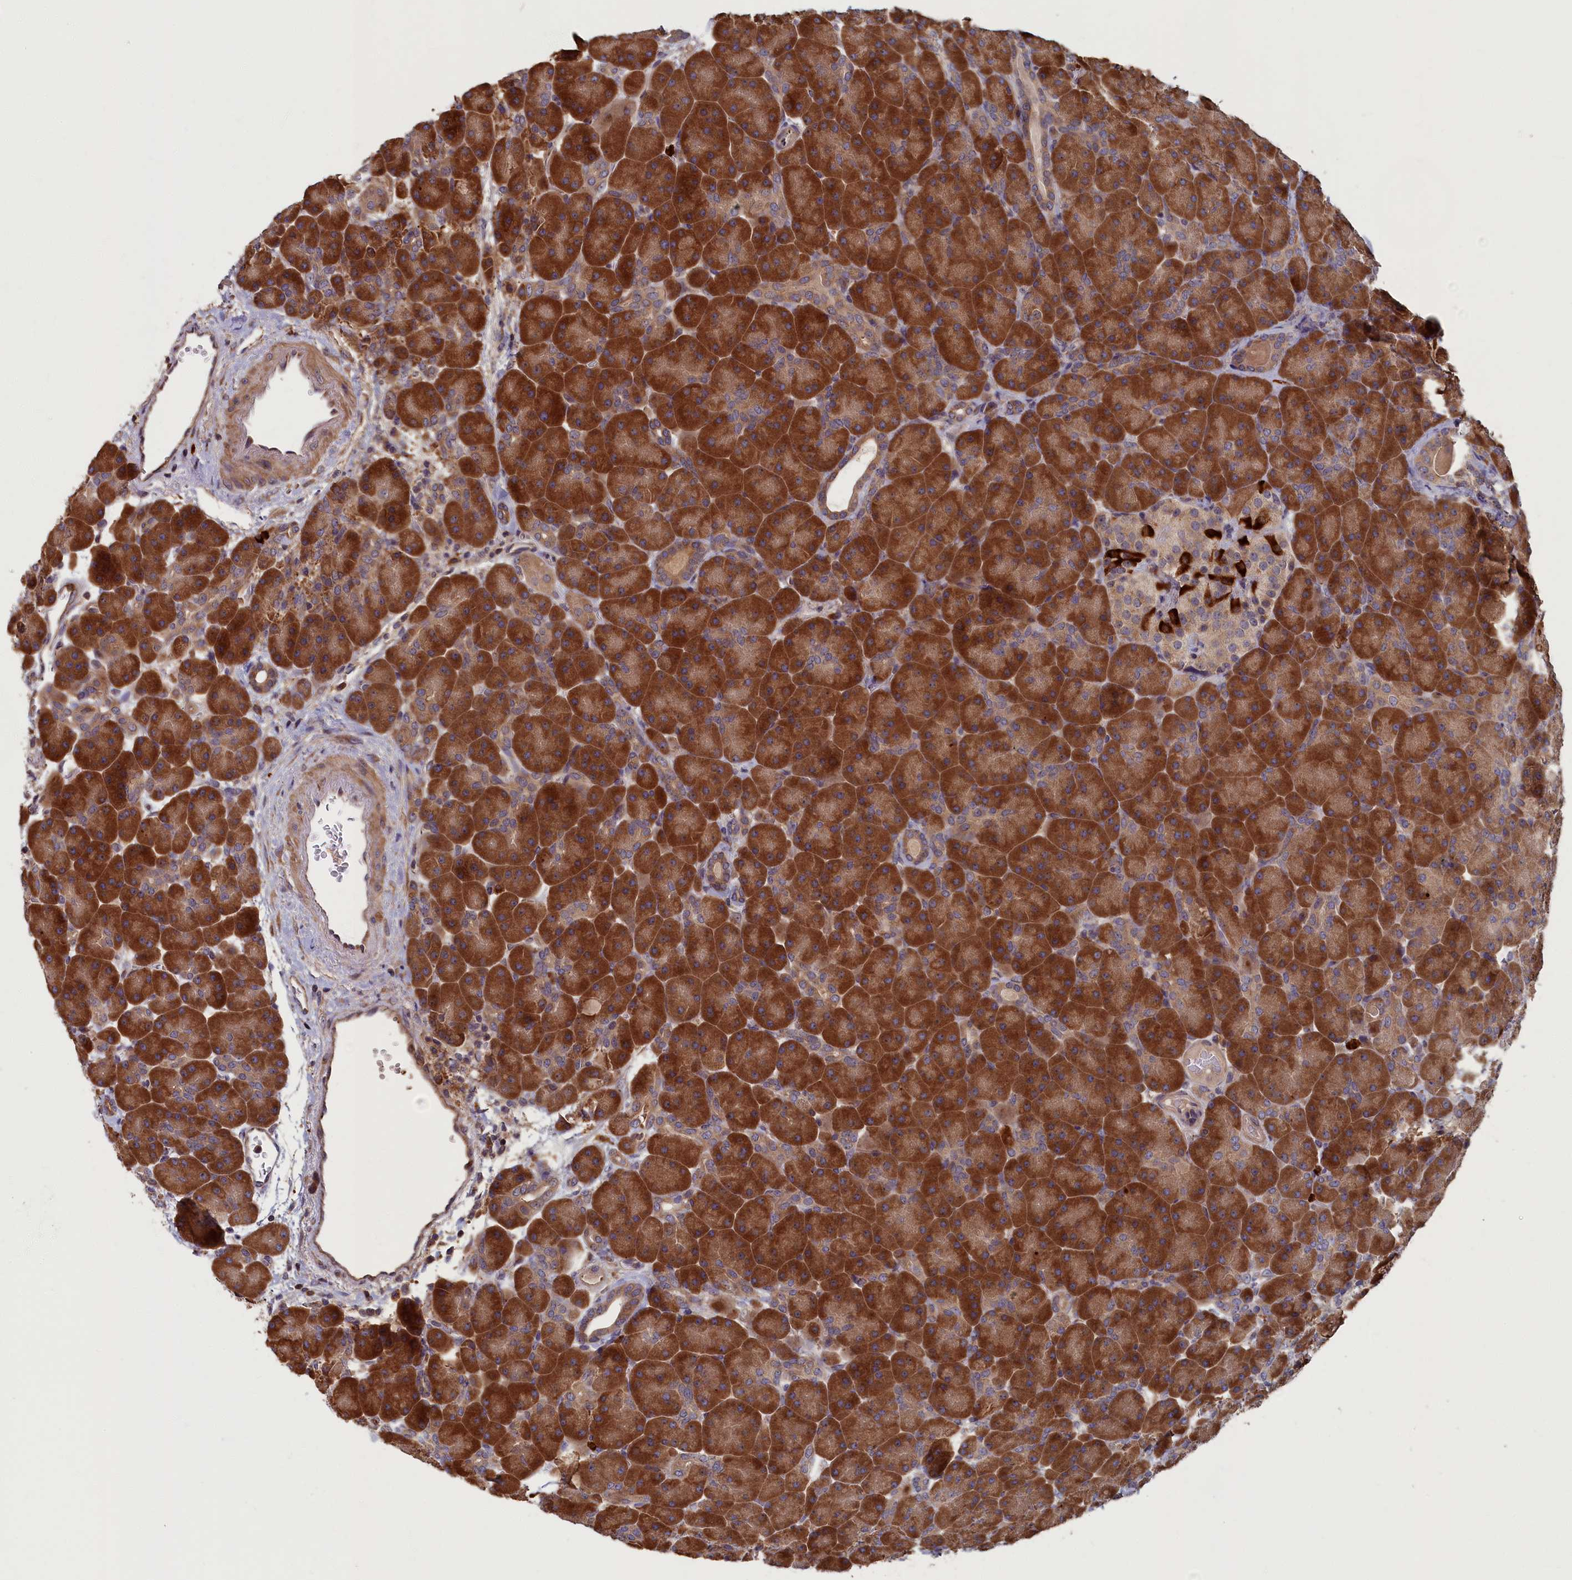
{"staining": {"intensity": "strong", "quantity": ">75%", "location": "cytoplasmic/membranous"}, "tissue": "pancreas", "cell_type": "Exocrine glandular cells", "image_type": "normal", "snomed": [{"axis": "morphology", "description": "Normal tissue, NOS"}, {"axis": "topography", "description": "Pancreas"}], "caption": "Human pancreas stained with a protein marker demonstrates strong staining in exocrine glandular cells.", "gene": "TNK2", "patient": {"sex": "male", "age": 66}}